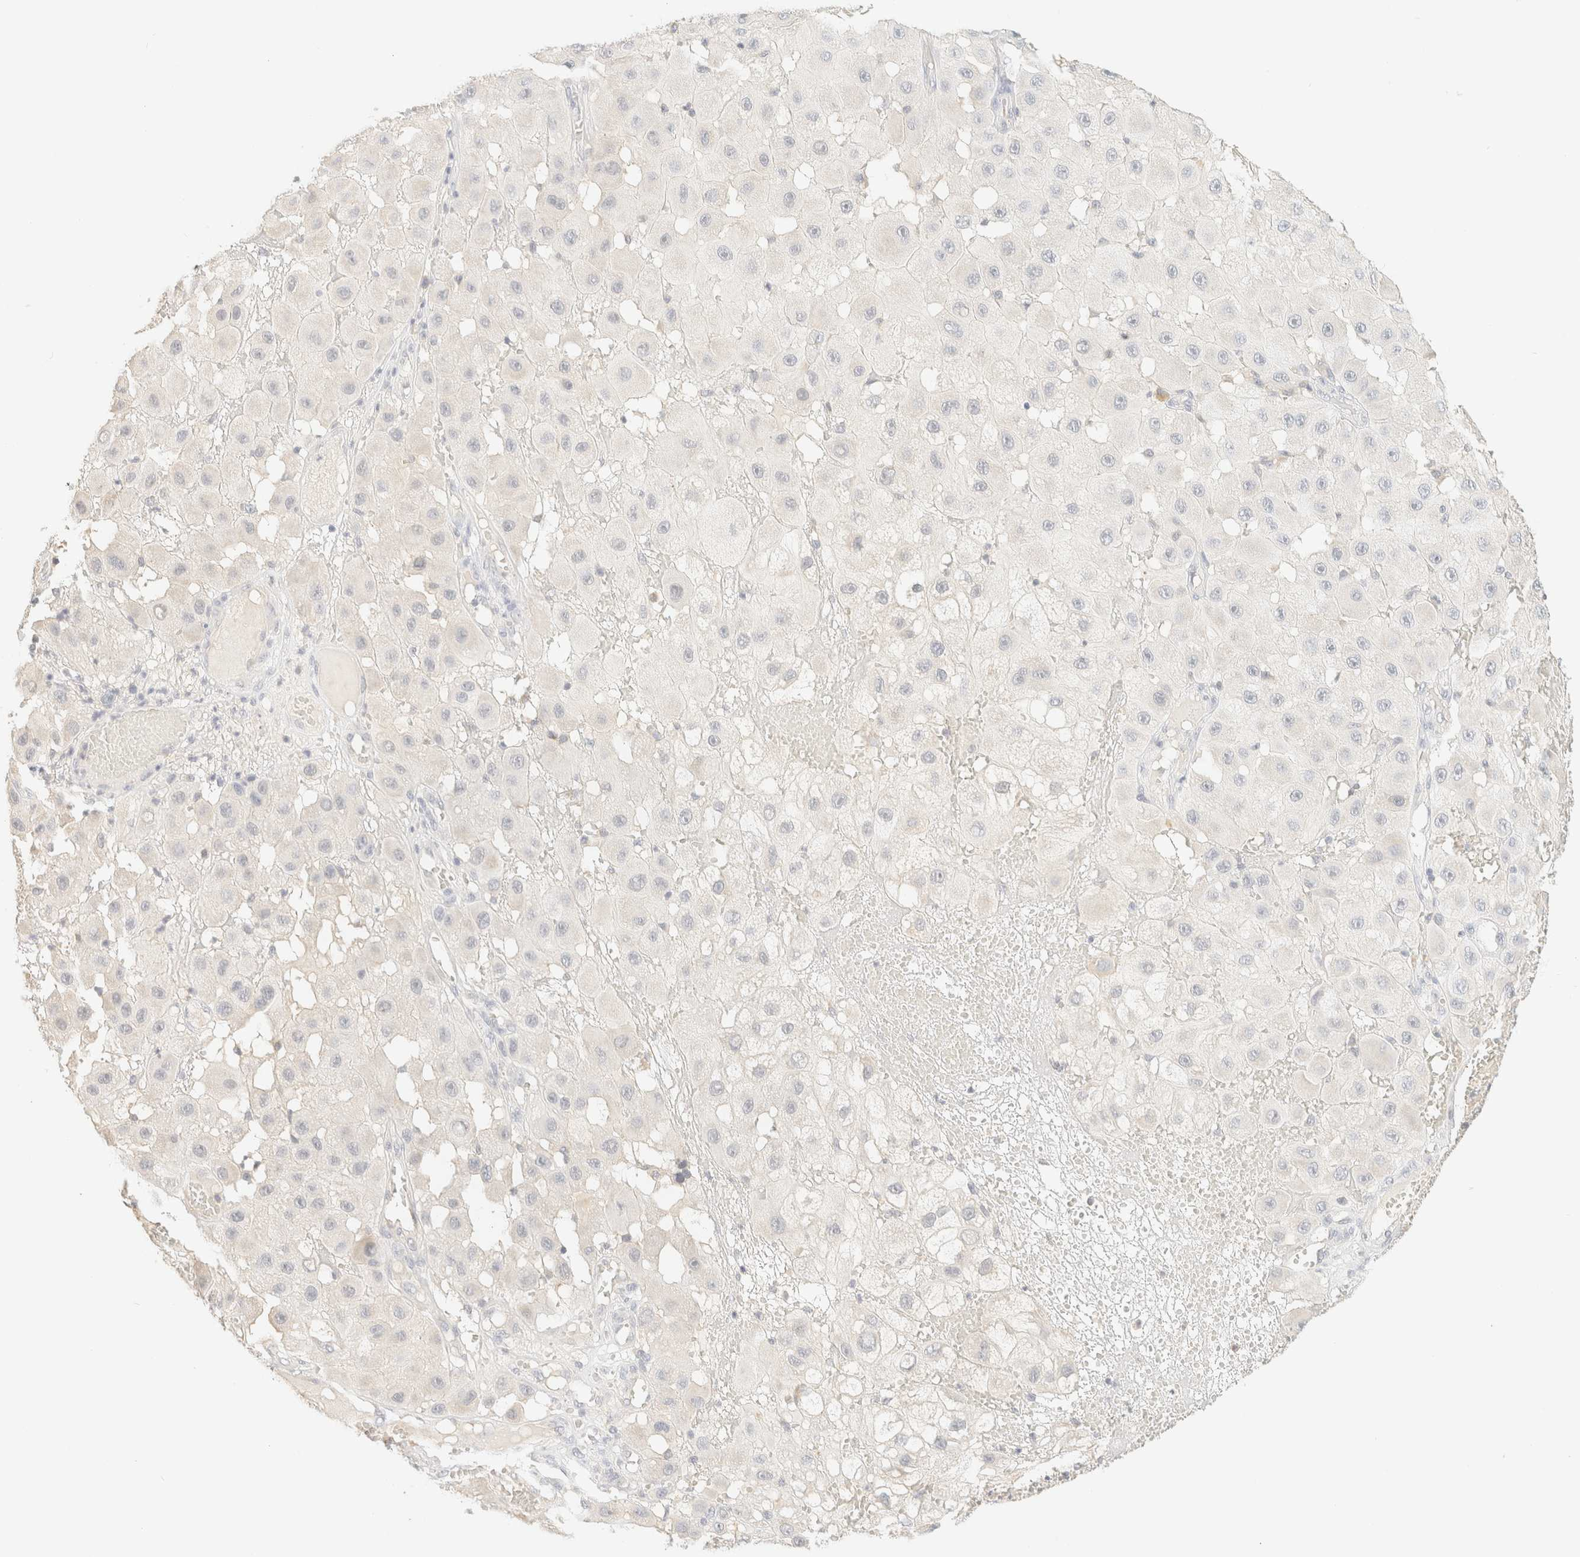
{"staining": {"intensity": "negative", "quantity": "none", "location": "none"}, "tissue": "melanoma", "cell_type": "Tumor cells", "image_type": "cancer", "snomed": [{"axis": "morphology", "description": "Malignant melanoma, NOS"}, {"axis": "topography", "description": "Skin"}], "caption": "This histopathology image is of melanoma stained with IHC to label a protein in brown with the nuclei are counter-stained blue. There is no positivity in tumor cells. (DAB IHC visualized using brightfield microscopy, high magnification).", "gene": "TIMD4", "patient": {"sex": "female", "age": 81}}